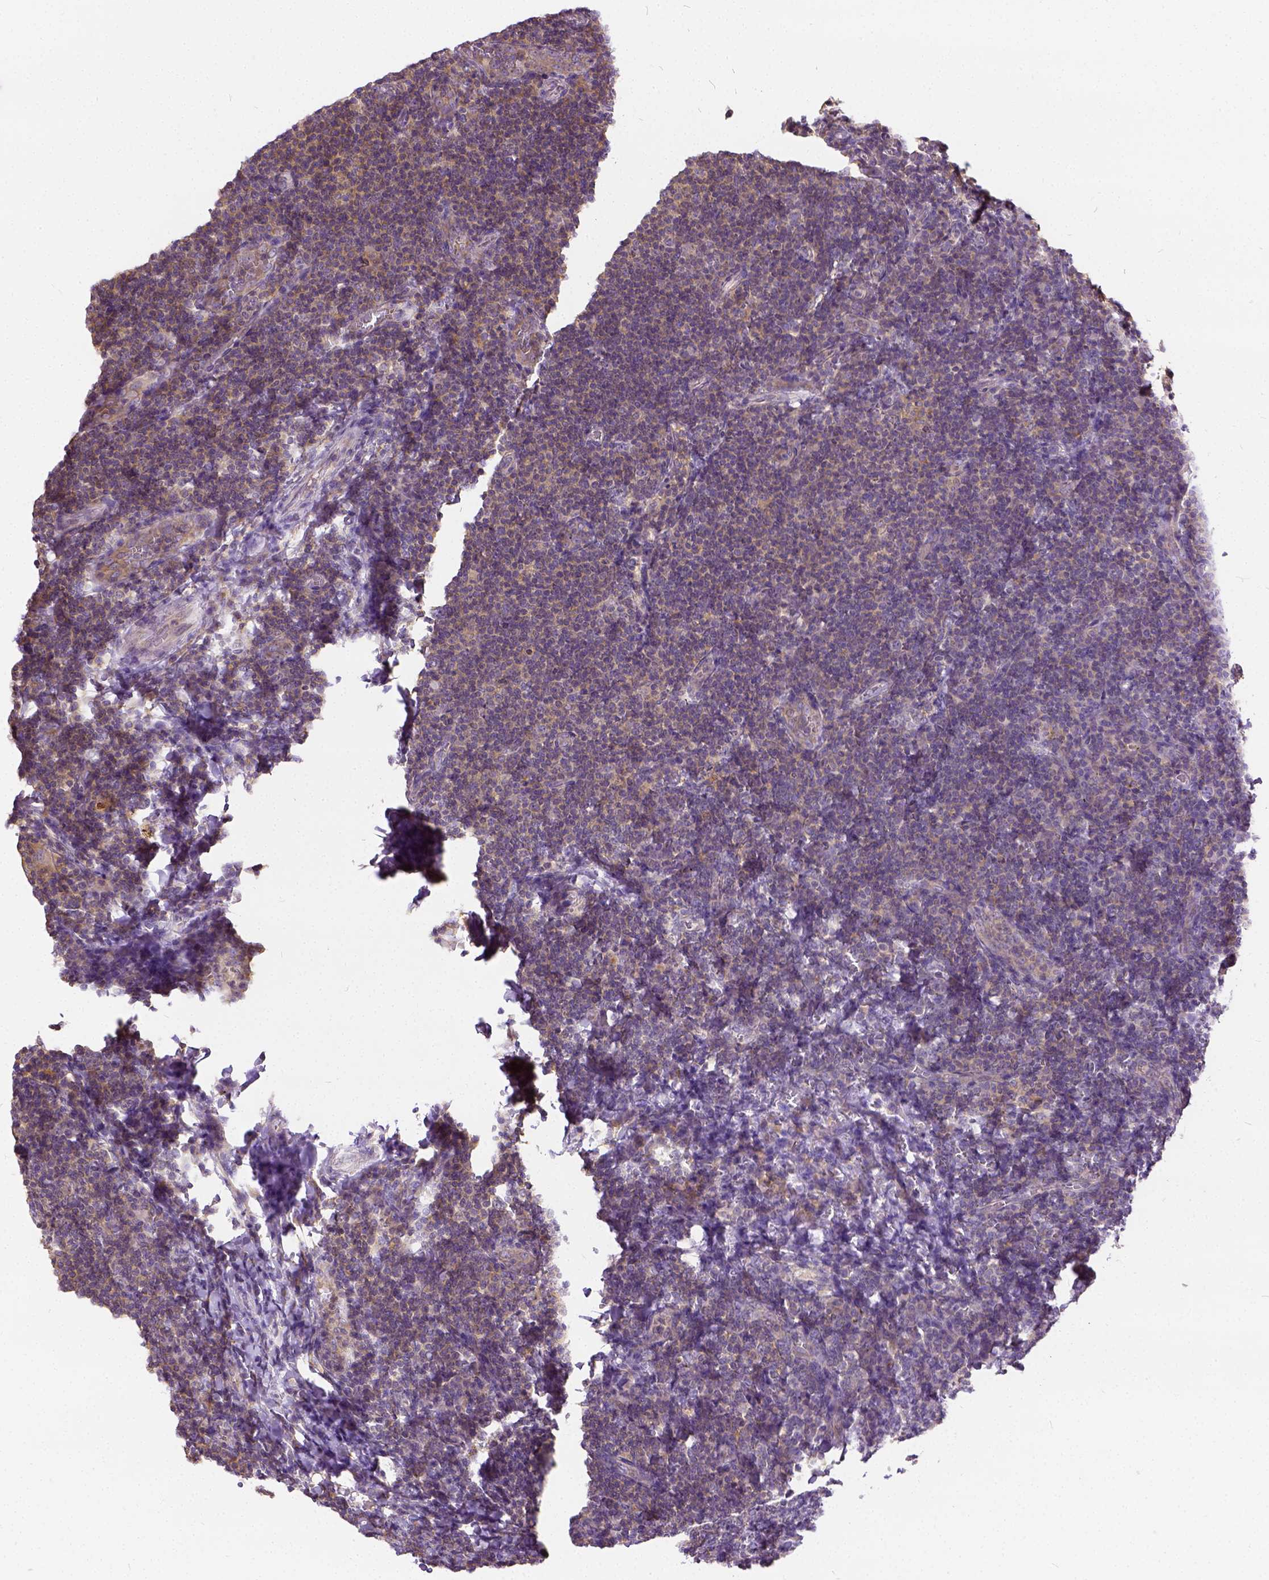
{"staining": {"intensity": "negative", "quantity": "none", "location": "none"}, "tissue": "tonsil", "cell_type": "Germinal center cells", "image_type": "normal", "snomed": [{"axis": "morphology", "description": "Normal tissue, NOS"}, {"axis": "topography", "description": "Tonsil"}], "caption": "Histopathology image shows no significant protein expression in germinal center cells of unremarkable tonsil.", "gene": "CADM4", "patient": {"sex": "male", "age": 17}}